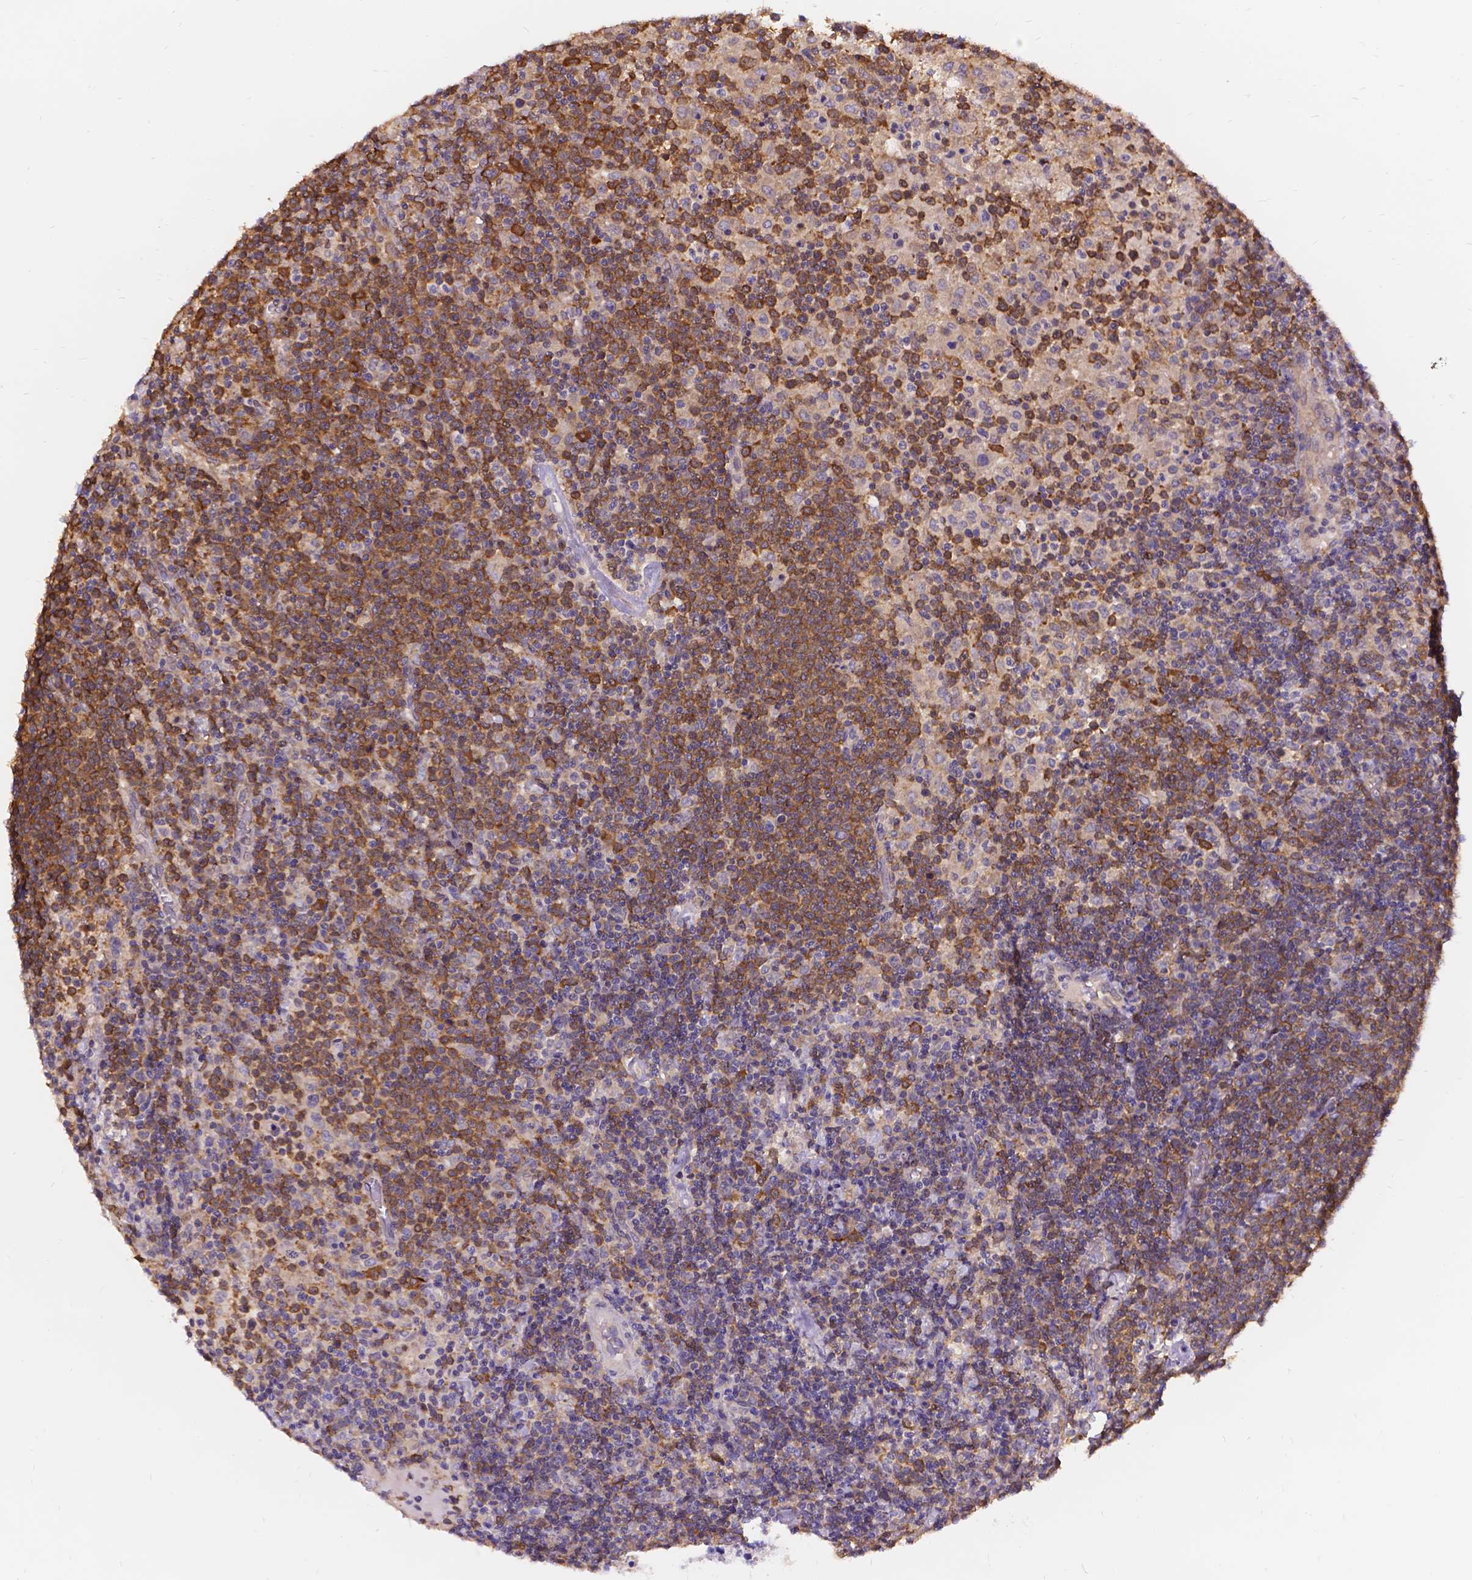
{"staining": {"intensity": "weak", "quantity": "25%-75%", "location": "cytoplasmic/membranous"}, "tissue": "lymphoma", "cell_type": "Tumor cells", "image_type": "cancer", "snomed": [{"axis": "morphology", "description": "Malignant lymphoma, non-Hodgkin's type, High grade"}, {"axis": "topography", "description": "Lymph node"}], "caption": "Tumor cells show low levels of weak cytoplasmic/membranous expression in approximately 25%-75% of cells in malignant lymphoma, non-Hodgkin's type (high-grade). (DAB (3,3'-diaminobenzidine) IHC with brightfield microscopy, high magnification).", "gene": "DENND6A", "patient": {"sex": "male", "age": 61}}